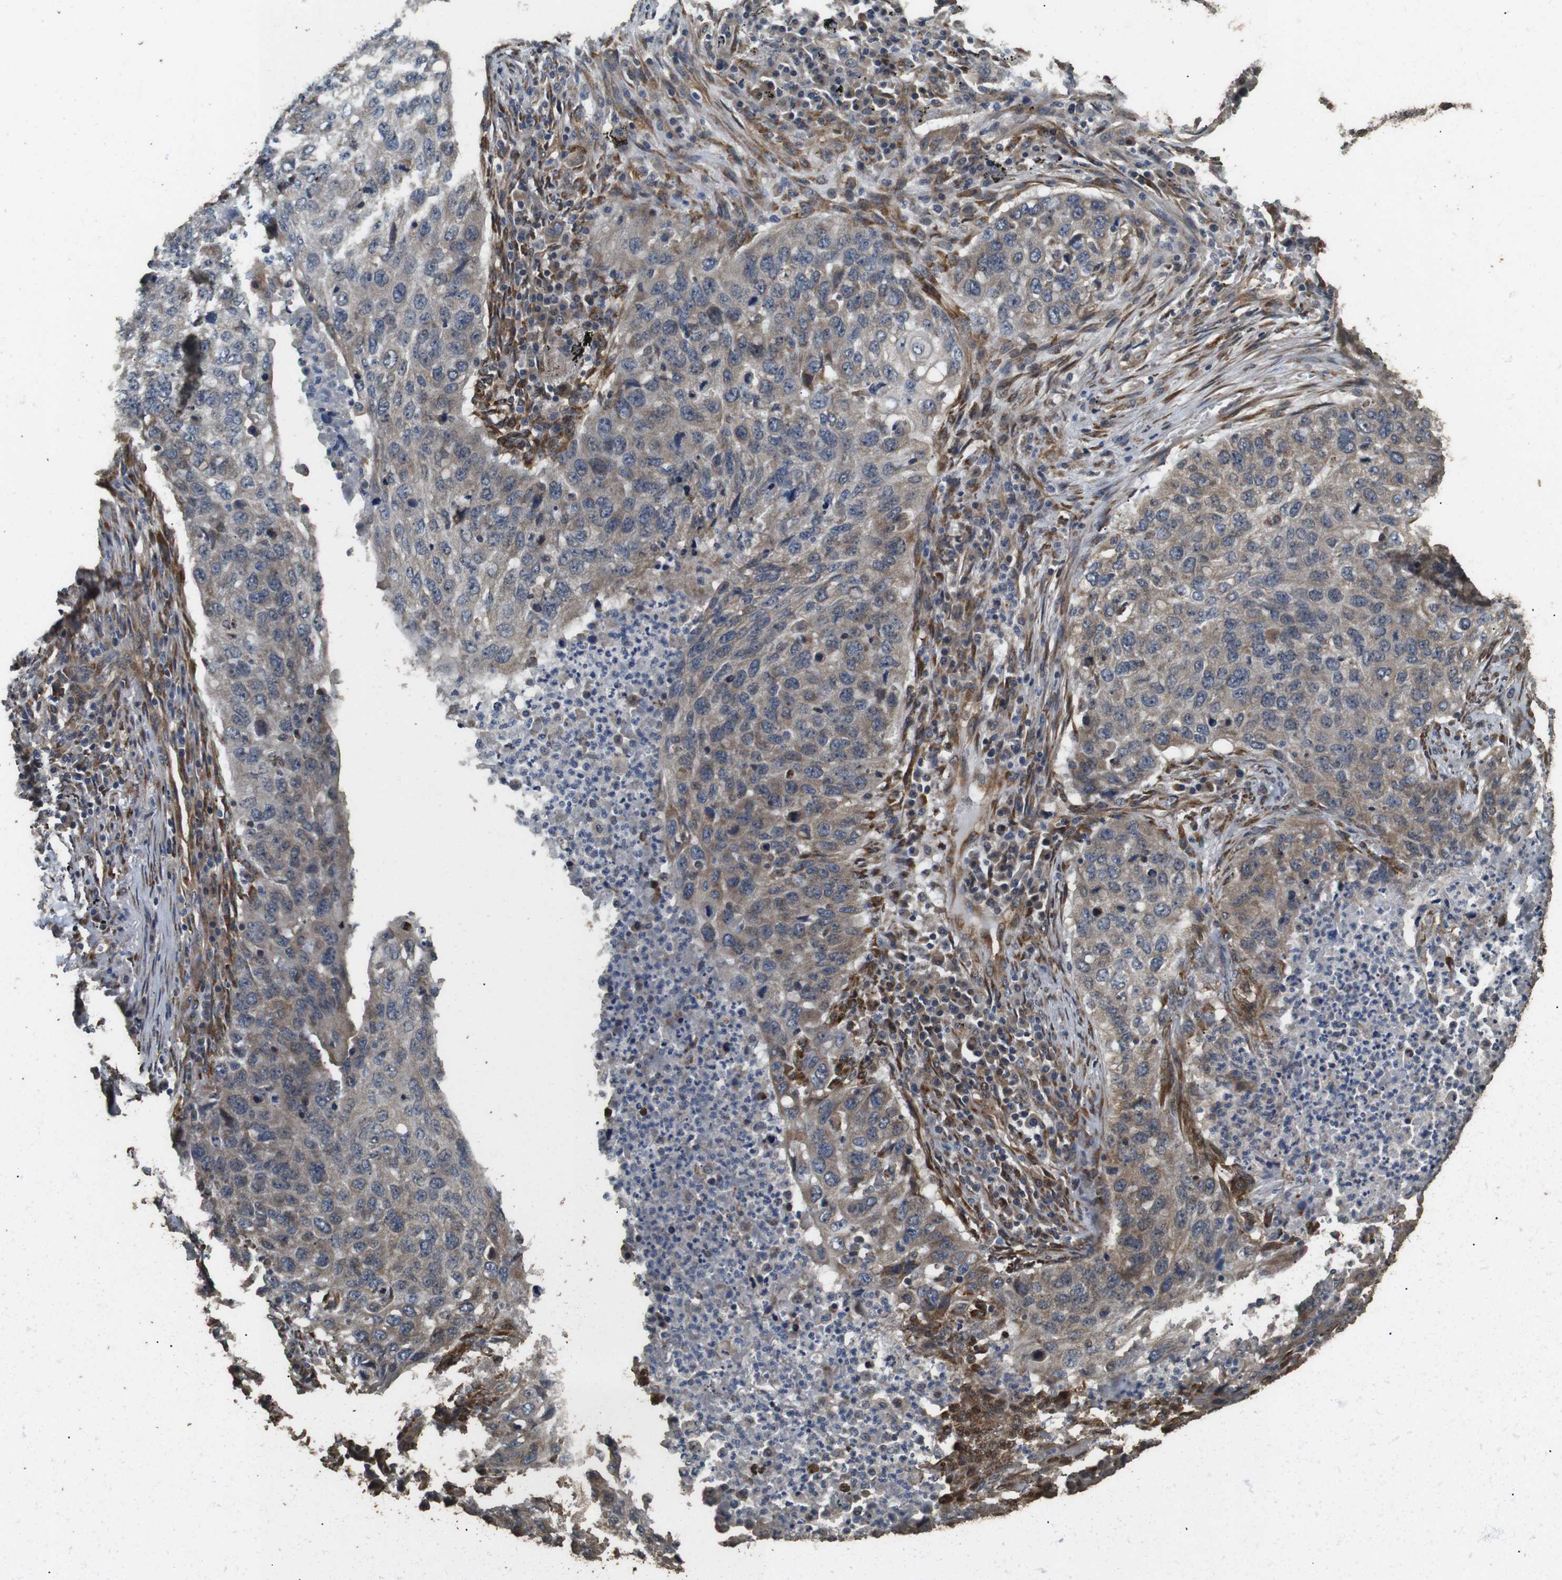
{"staining": {"intensity": "weak", "quantity": ">75%", "location": "cytoplasmic/membranous"}, "tissue": "lung cancer", "cell_type": "Tumor cells", "image_type": "cancer", "snomed": [{"axis": "morphology", "description": "Squamous cell carcinoma, NOS"}, {"axis": "topography", "description": "Lung"}], "caption": "Lung squamous cell carcinoma stained for a protein (brown) displays weak cytoplasmic/membranous positive positivity in about >75% of tumor cells.", "gene": "CNPY4", "patient": {"sex": "female", "age": 63}}